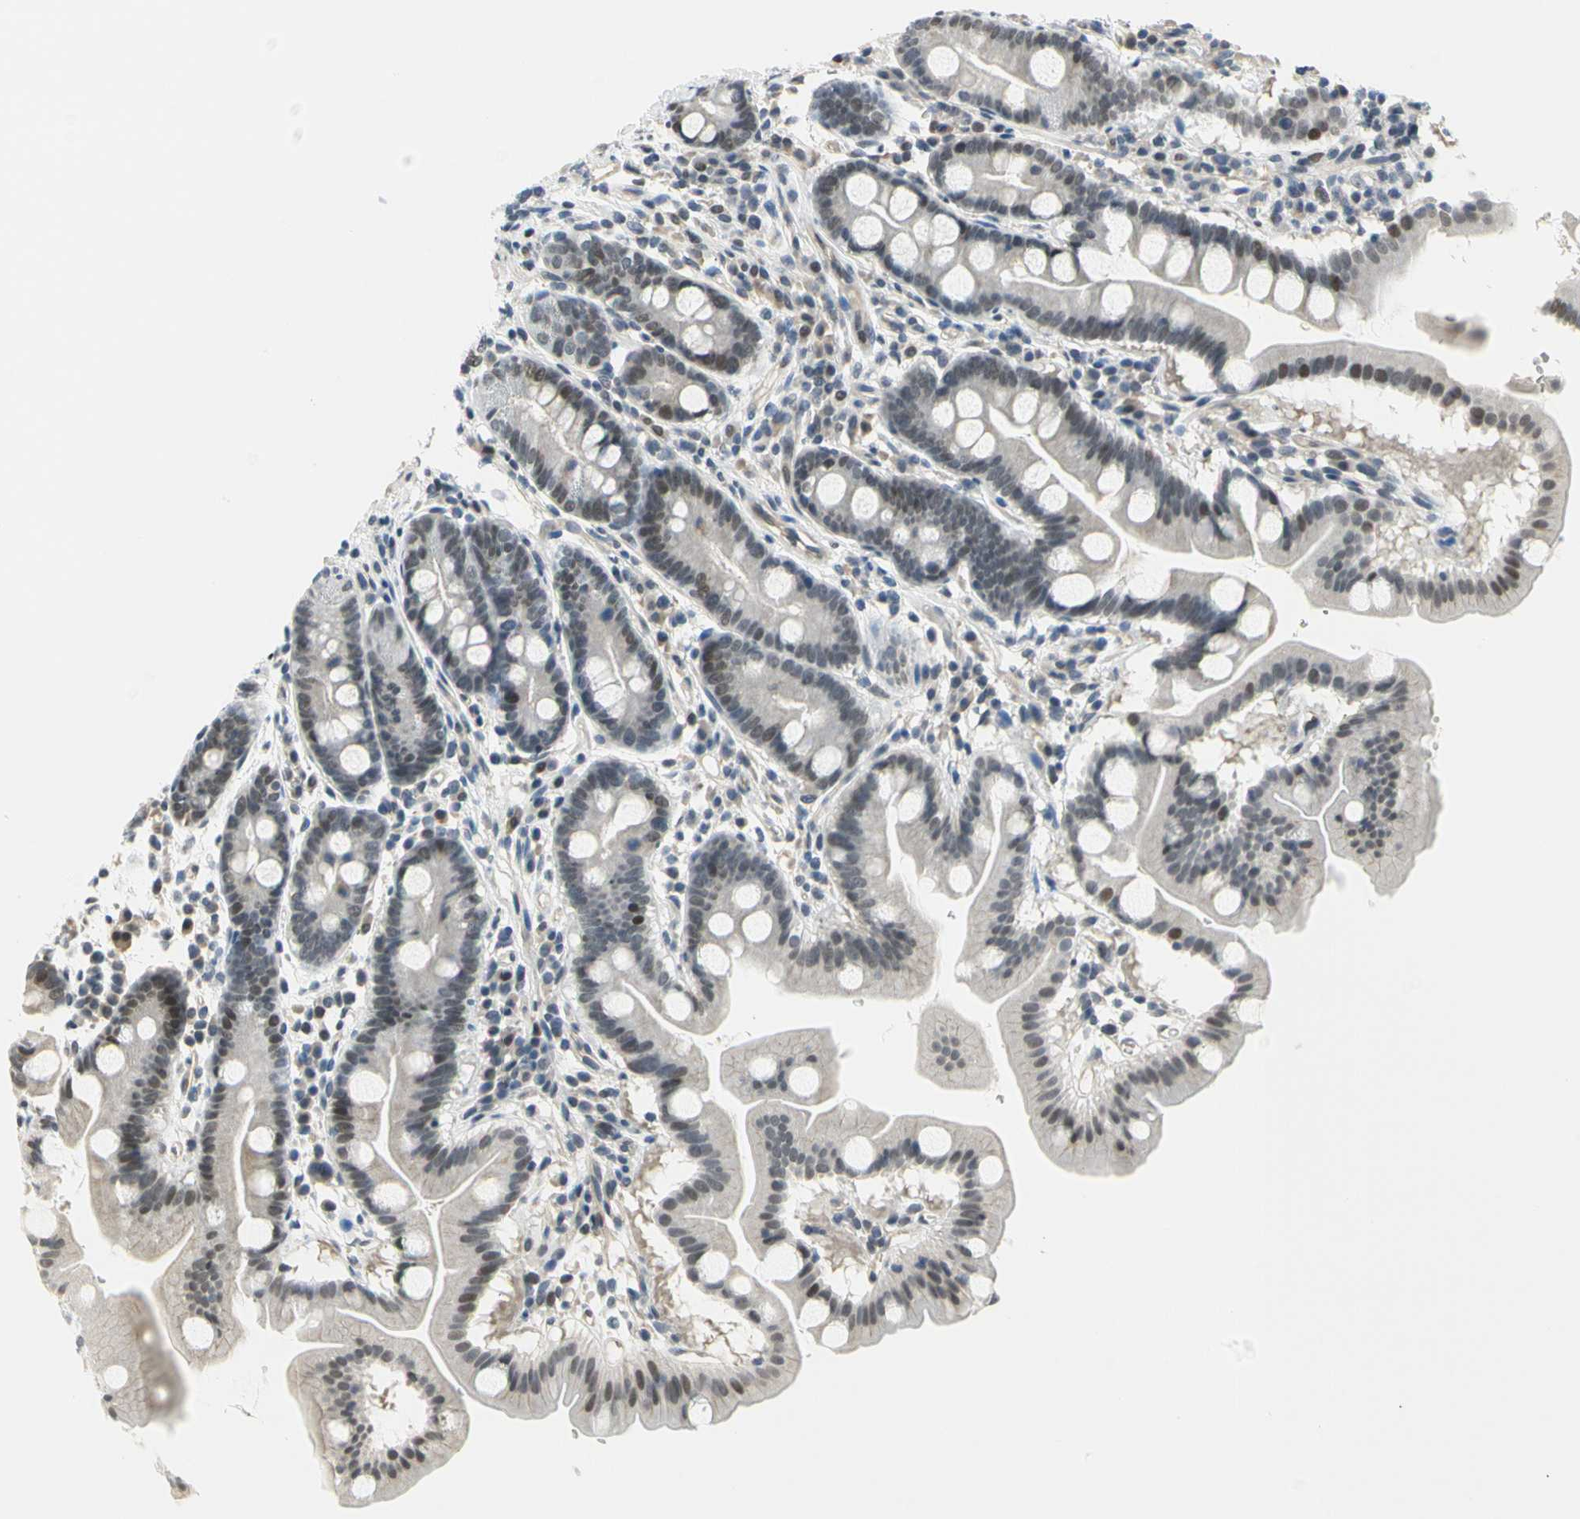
{"staining": {"intensity": "moderate", "quantity": "<25%", "location": "cytoplasmic/membranous,nuclear"}, "tissue": "duodenum", "cell_type": "Glandular cells", "image_type": "normal", "snomed": [{"axis": "morphology", "description": "Normal tissue, NOS"}, {"axis": "topography", "description": "Duodenum"}], "caption": "High-power microscopy captured an immunohistochemistry (IHC) histopathology image of unremarkable duodenum, revealing moderate cytoplasmic/membranous,nuclear expression in about <25% of glandular cells. (DAB = brown stain, brightfield microscopy at high magnification).", "gene": "IMPG2", "patient": {"sex": "male", "age": 50}}